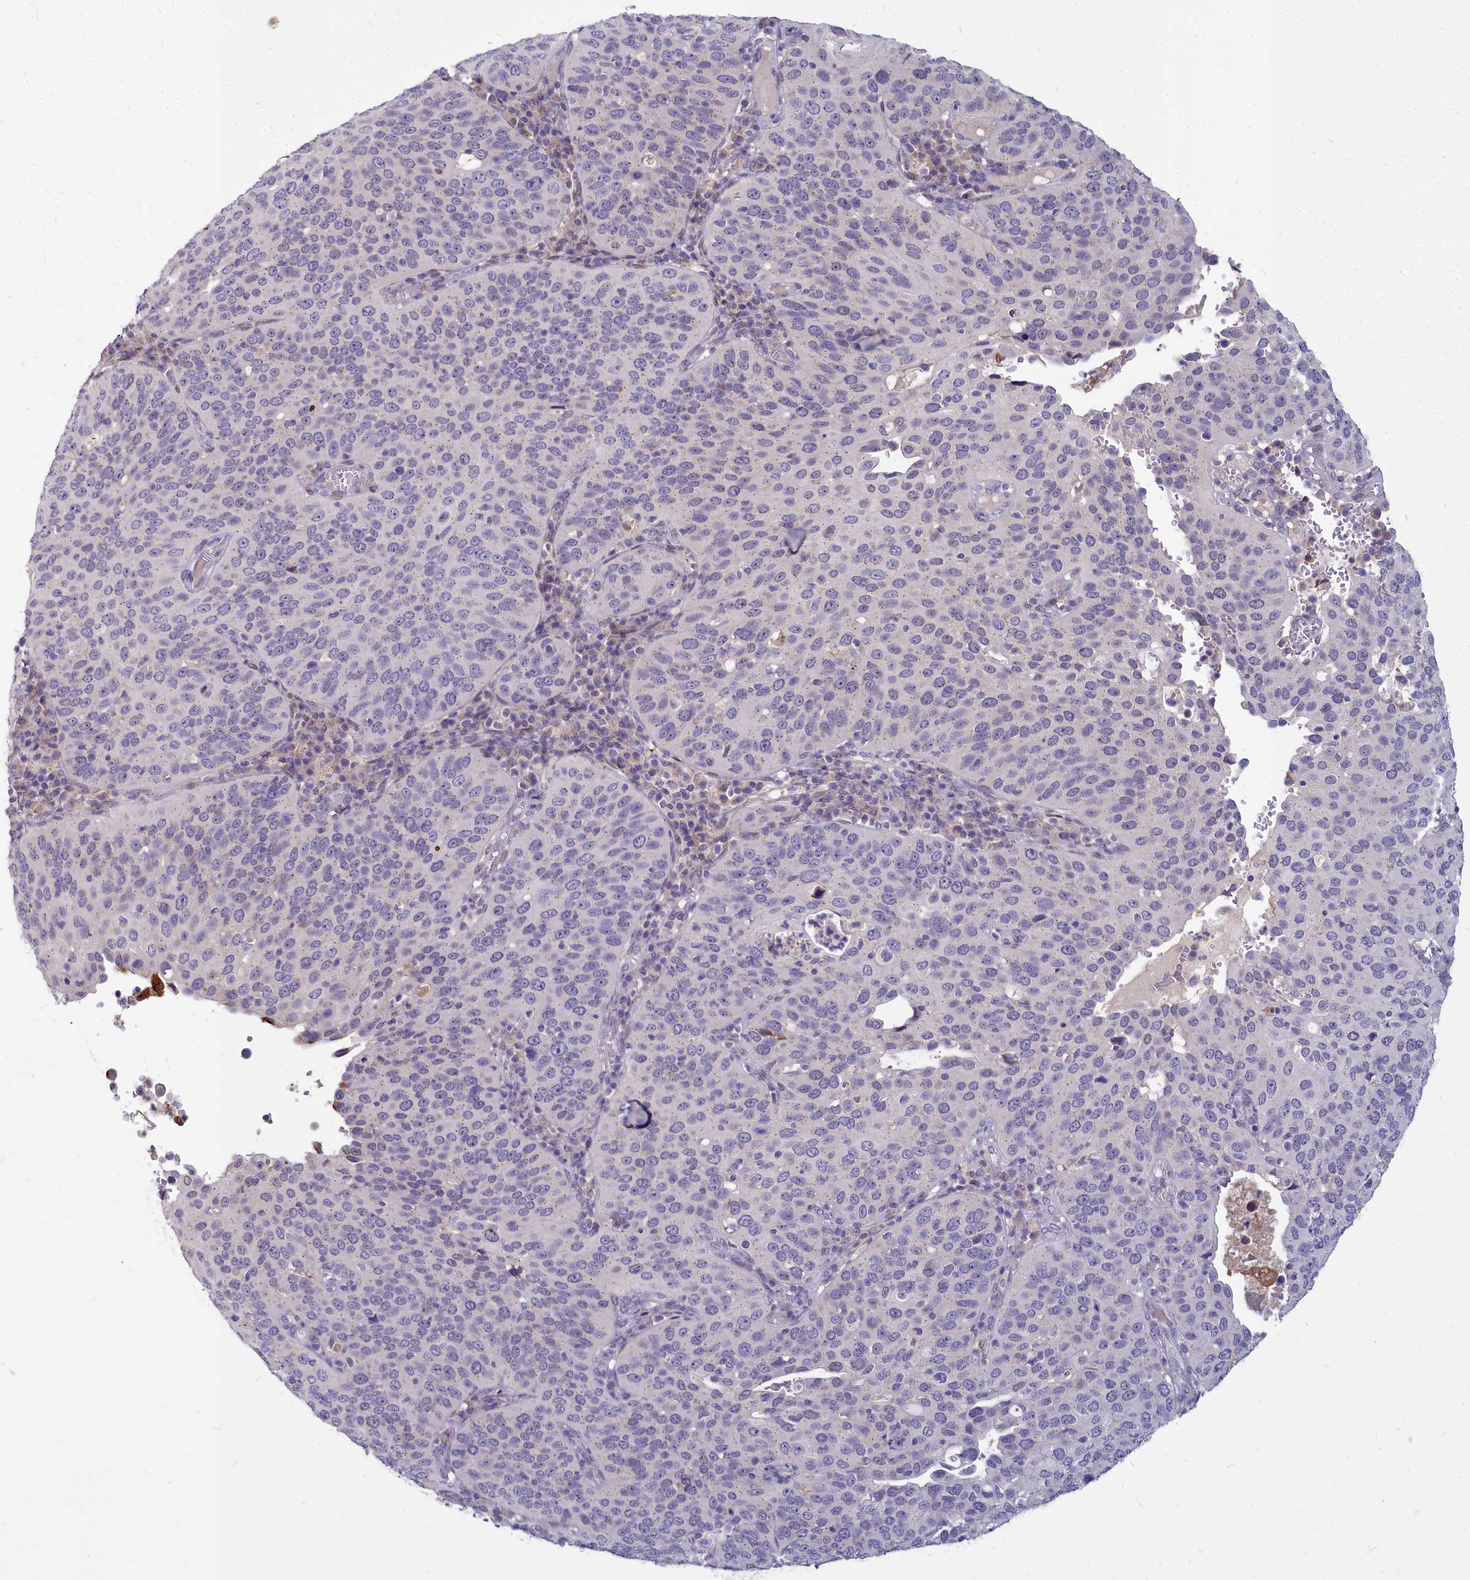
{"staining": {"intensity": "negative", "quantity": "none", "location": "none"}, "tissue": "cervical cancer", "cell_type": "Tumor cells", "image_type": "cancer", "snomed": [{"axis": "morphology", "description": "Squamous cell carcinoma, NOS"}, {"axis": "topography", "description": "Cervix"}], "caption": "Squamous cell carcinoma (cervical) was stained to show a protein in brown. There is no significant positivity in tumor cells. (DAB (3,3'-diaminobenzidine) immunohistochemistry (IHC) with hematoxylin counter stain).", "gene": "NOXA1", "patient": {"sex": "female", "age": 36}}